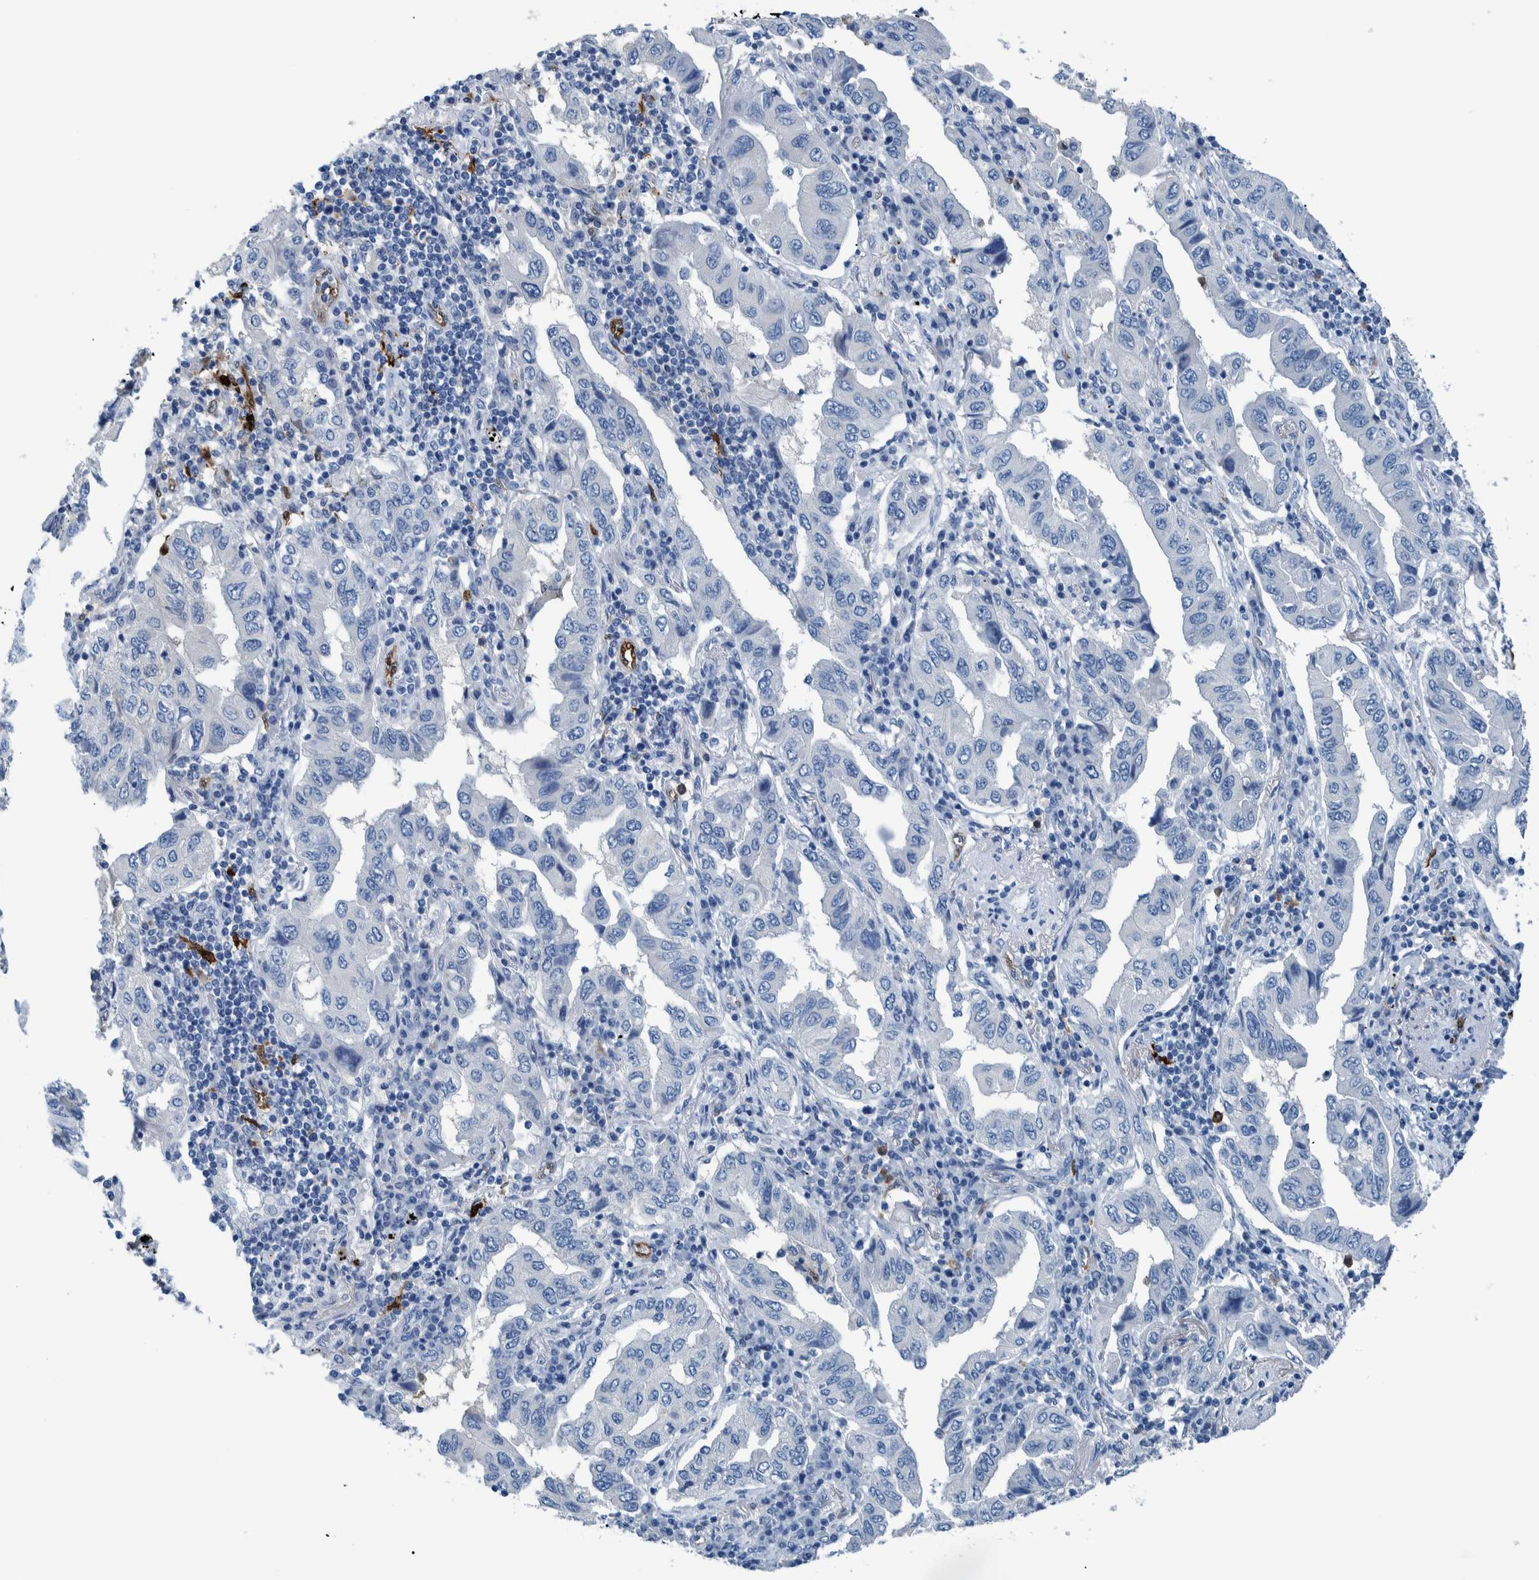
{"staining": {"intensity": "negative", "quantity": "none", "location": "none"}, "tissue": "lung cancer", "cell_type": "Tumor cells", "image_type": "cancer", "snomed": [{"axis": "morphology", "description": "Adenocarcinoma, NOS"}, {"axis": "topography", "description": "Lung"}], "caption": "Lung adenocarcinoma was stained to show a protein in brown. There is no significant positivity in tumor cells.", "gene": "IDO1", "patient": {"sex": "female", "age": 65}}